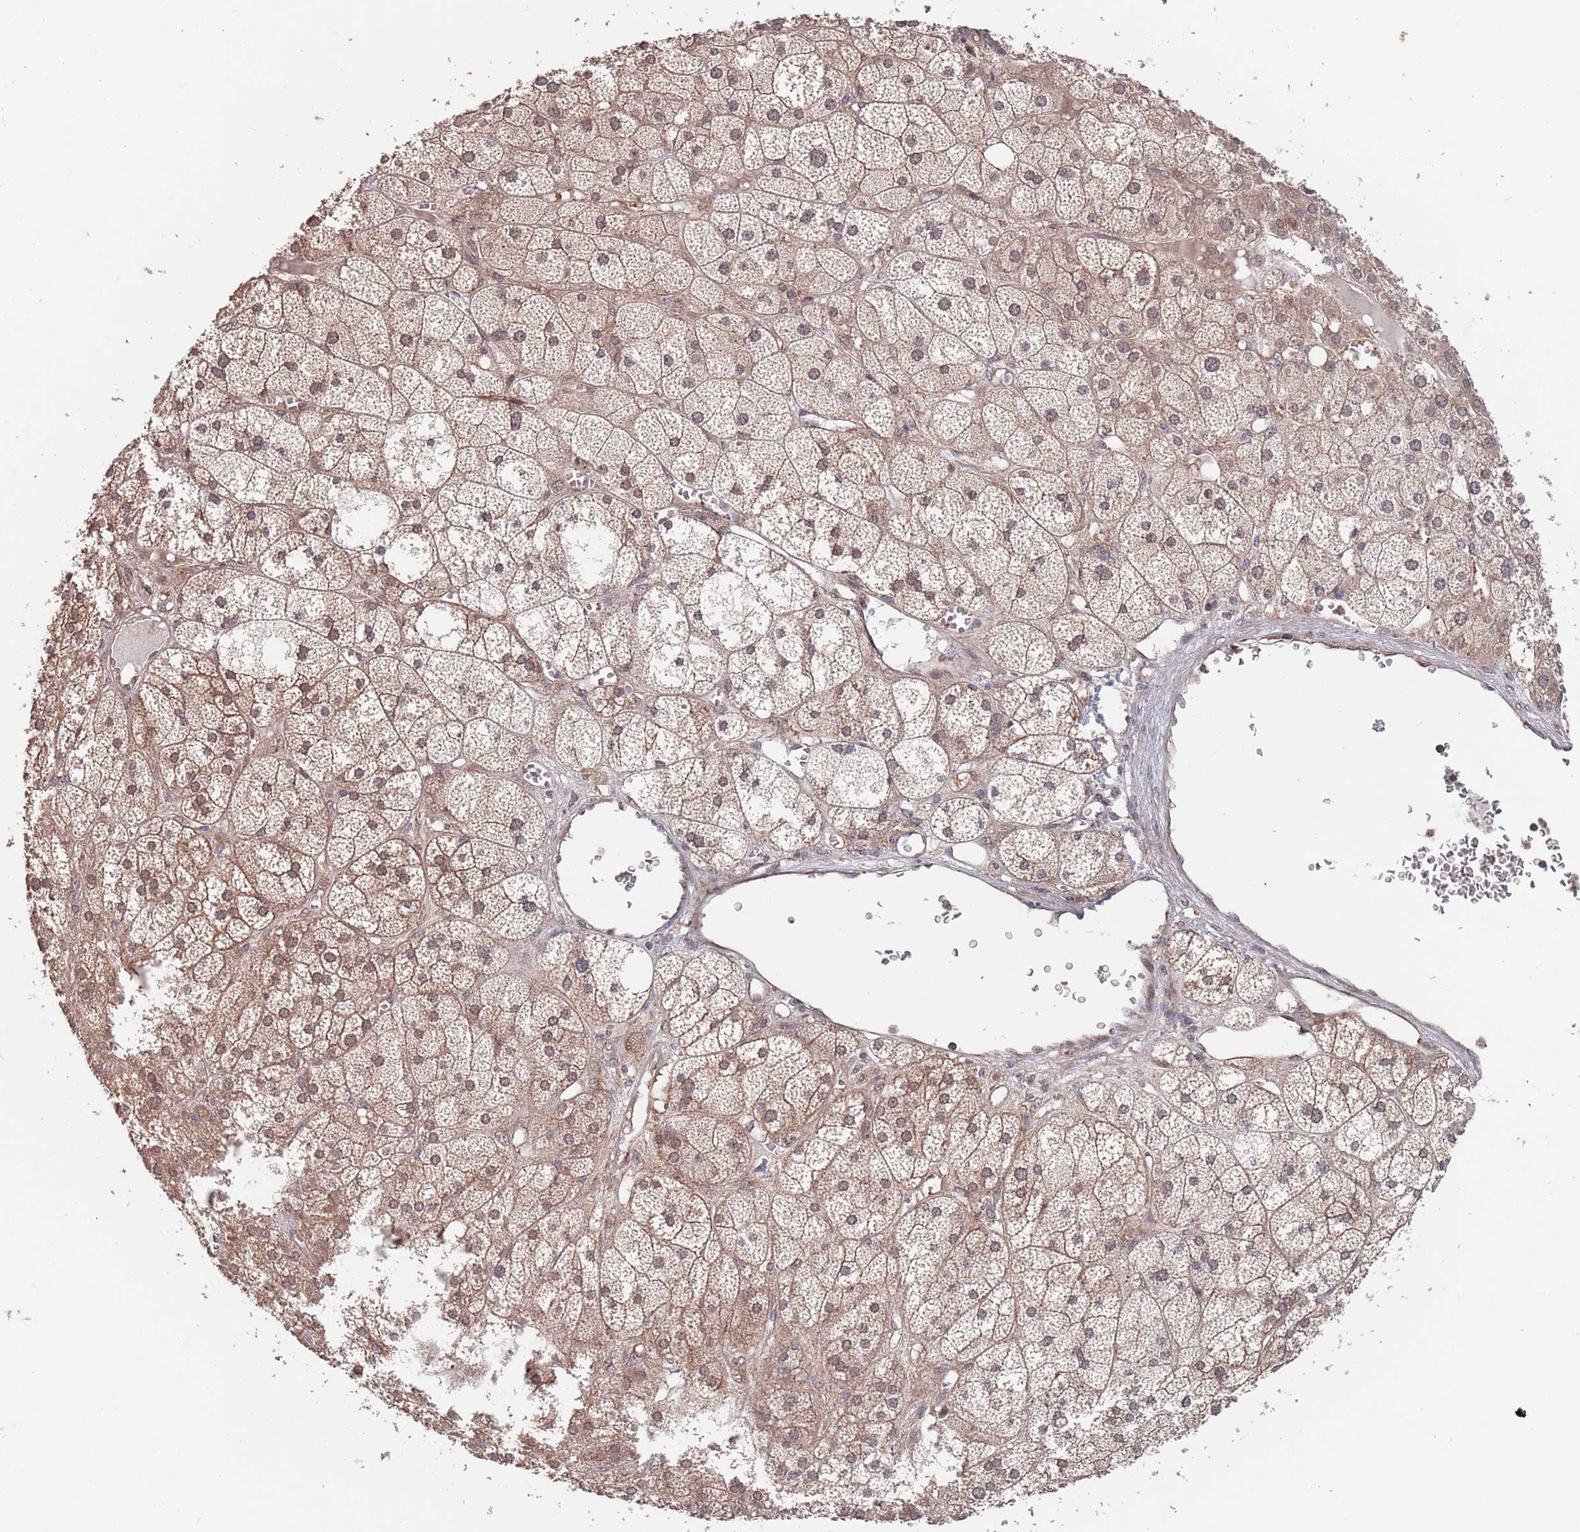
{"staining": {"intensity": "weak", "quantity": ">75%", "location": "cytoplasmic/membranous"}, "tissue": "adrenal gland", "cell_type": "Glandular cells", "image_type": "normal", "snomed": [{"axis": "morphology", "description": "Normal tissue, NOS"}, {"axis": "topography", "description": "Adrenal gland"}], "caption": "A brown stain shows weak cytoplasmic/membranous expression of a protein in glandular cells of benign adrenal gland. Using DAB (3,3'-diaminobenzidine) (brown) and hematoxylin (blue) stains, captured at high magnification using brightfield microscopy.", "gene": "UNC45A", "patient": {"sex": "female", "age": 61}}